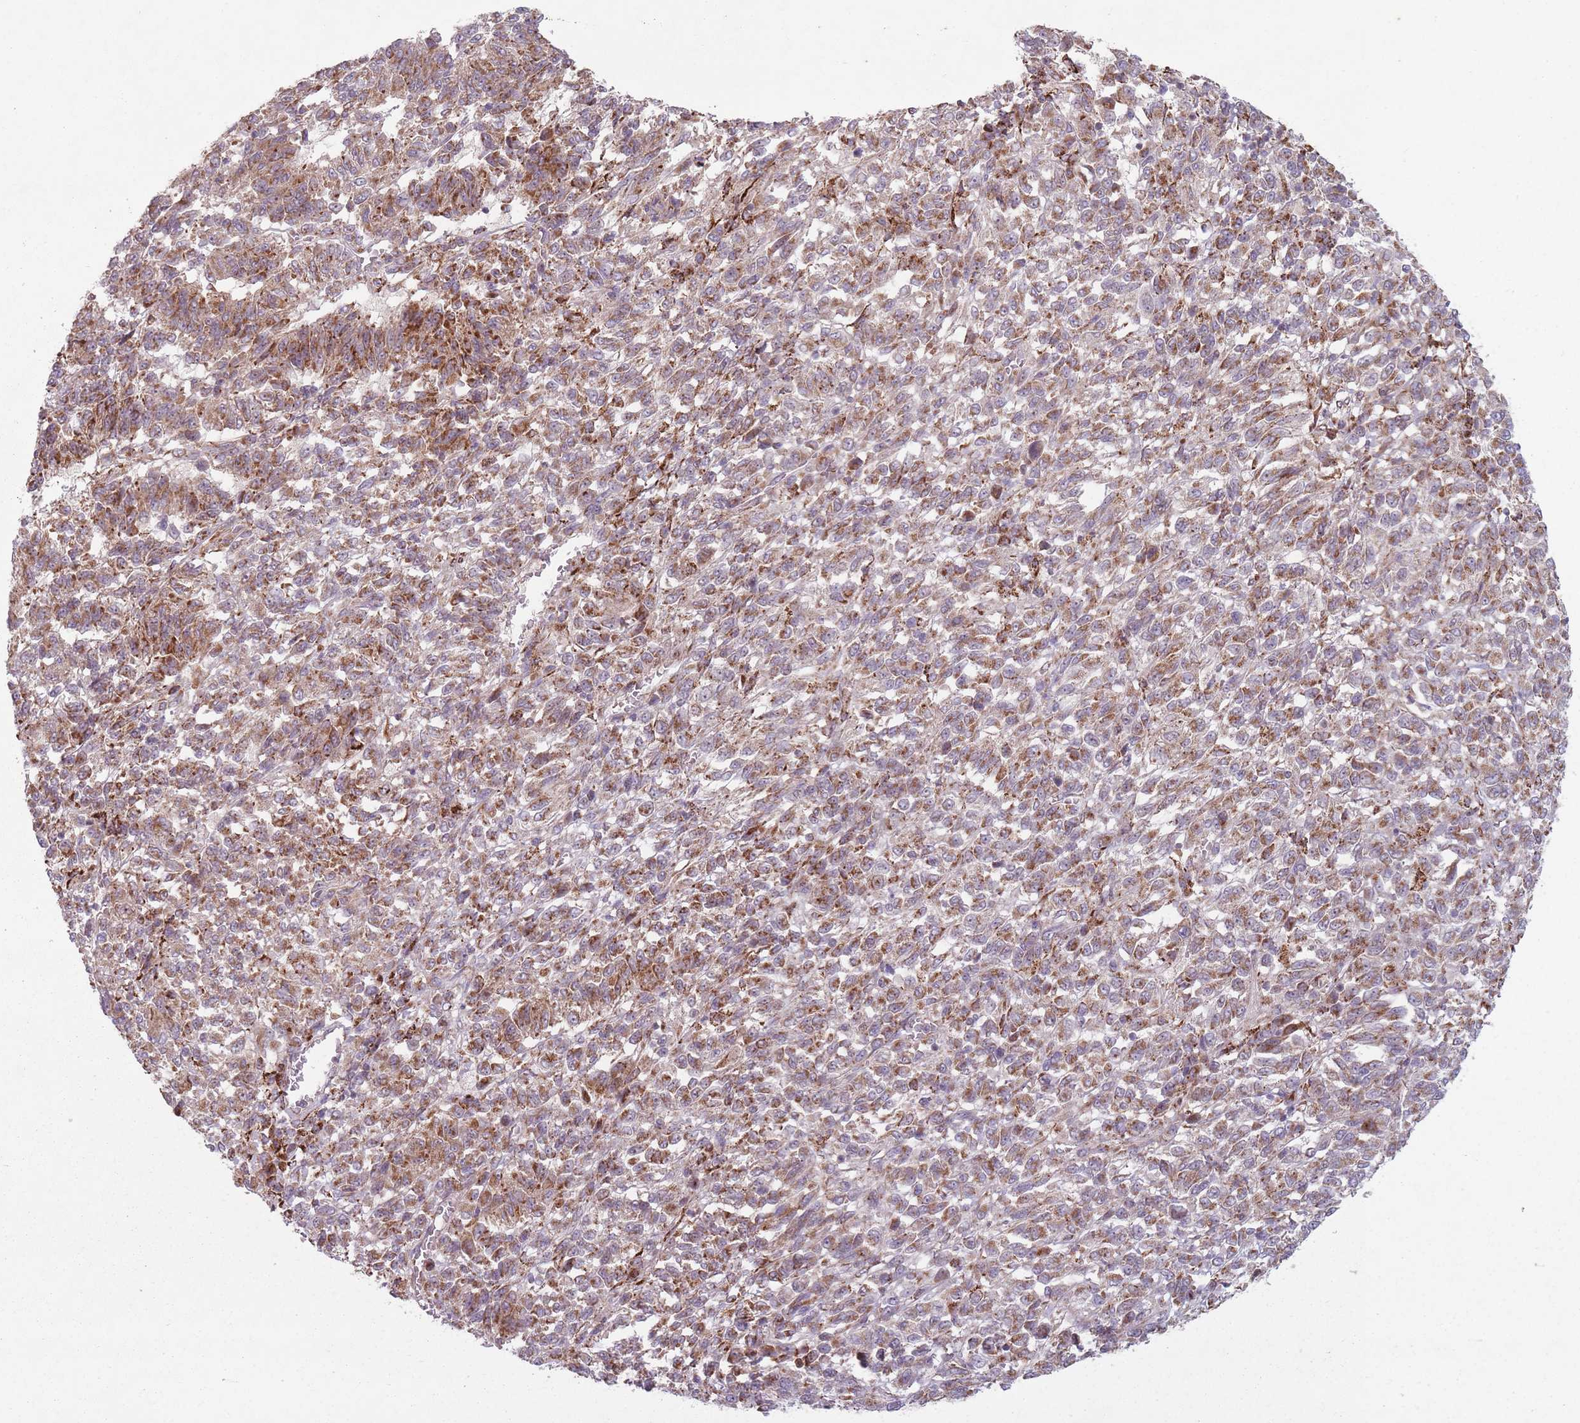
{"staining": {"intensity": "moderate", "quantity": ">75%", "location": "cytoplasmic/membranous"}, "tissue": "melanoma", "cell_type": "Tumor cells", "image_type": "cancer", "snomed": [{"axis": "morphology", "description": "Malignant melanoma, Metastatic site"}, {"axis": "topography", "description": "Lung"}], "caption": "Protein staining of malignant melanoma (metastatic site) tissue displays moderate cytoplasmic/membranous staining in about >75% of tumor cells.", "gene": "OR10Q1", "patient": {"sex": "male", "age": 64}}